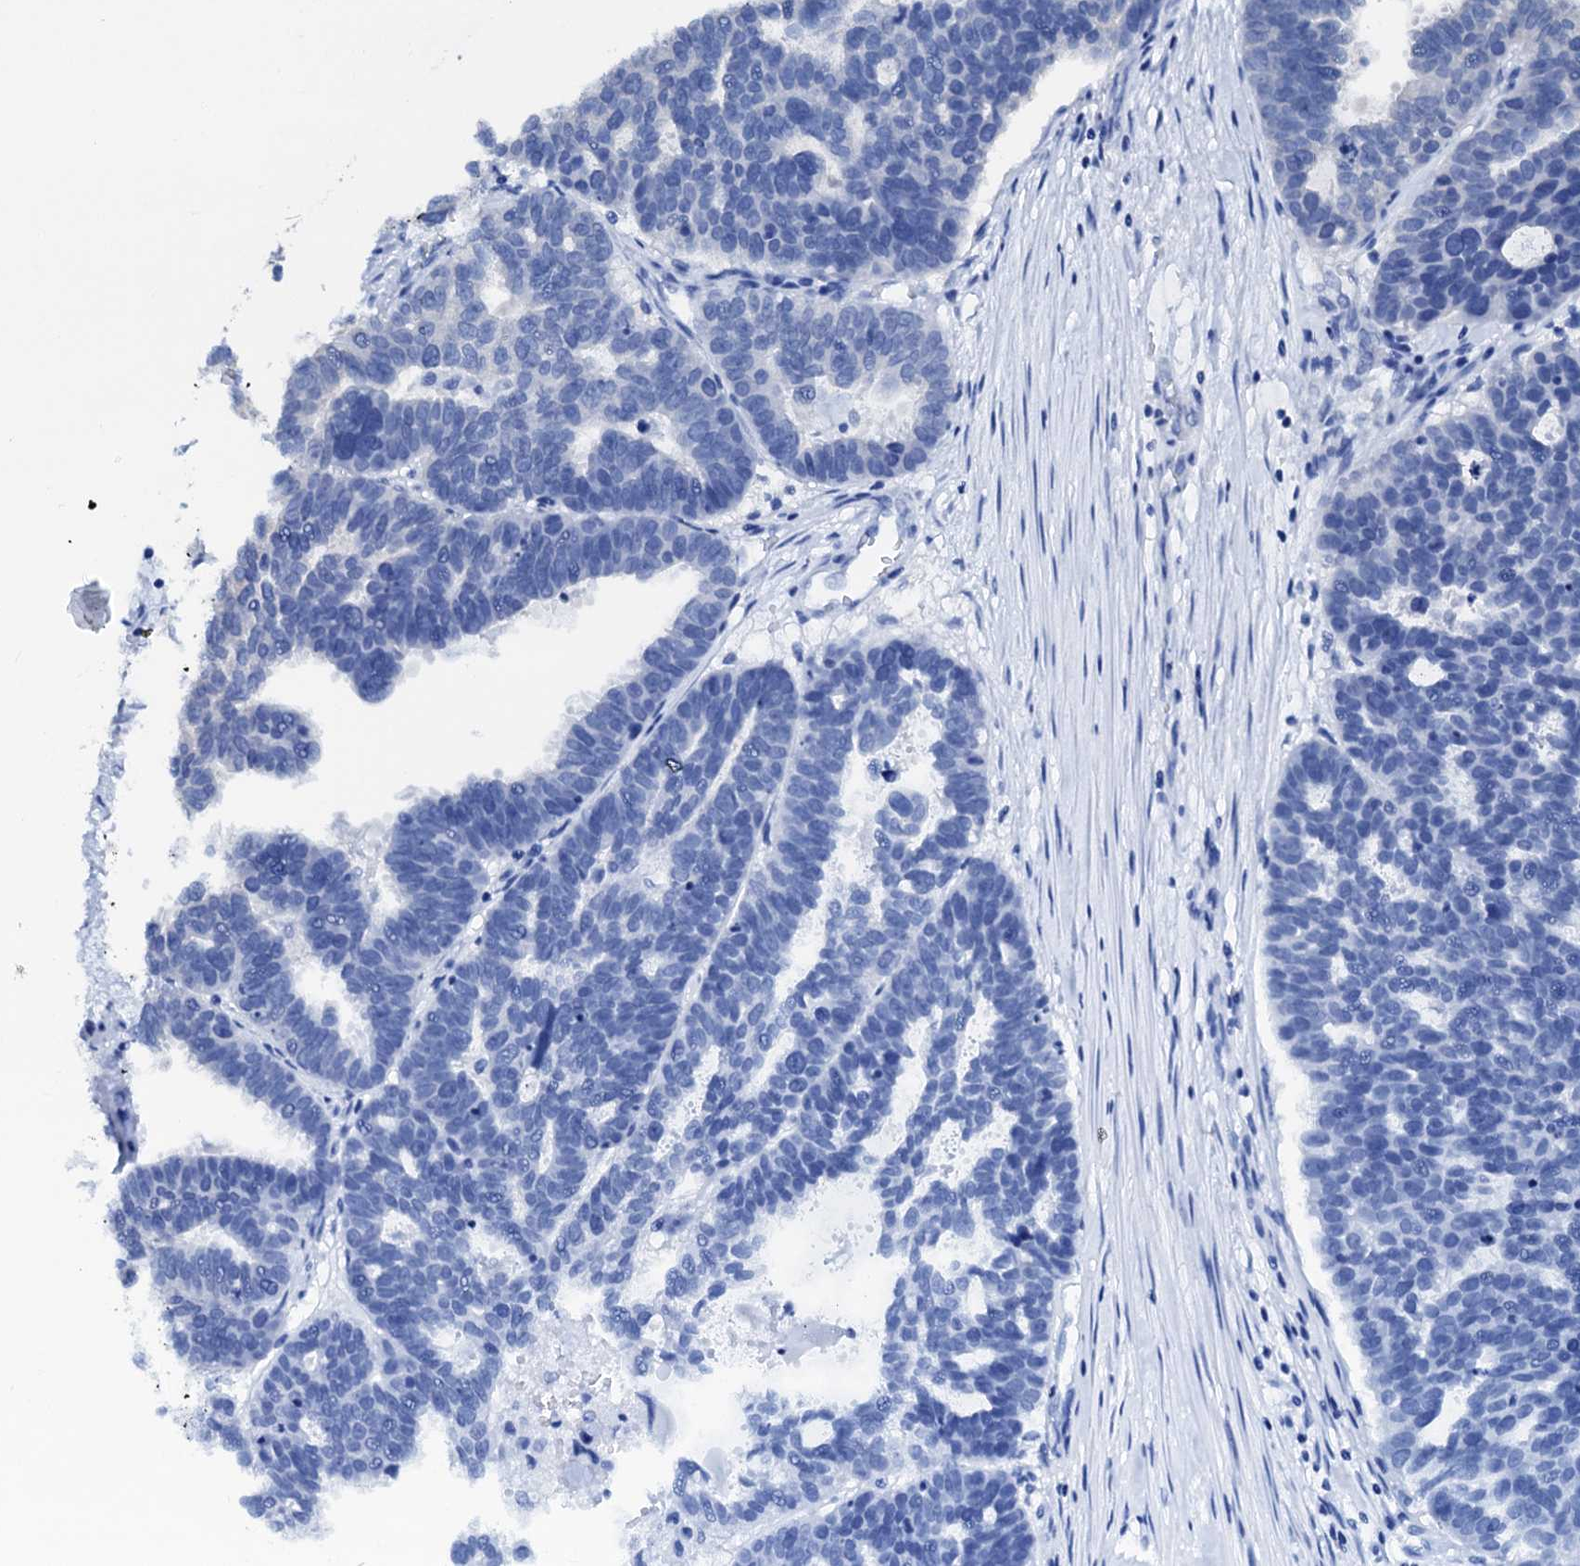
{"staining": {"intensity": "negative", "quantity": "none", "location": "none"}, "tissue": "ovarian cancer", "cell_type": "Tumor cells", "image_type": "cancer", "snomed": [{"axis": "morphology", "description": "Cystadenocarcinoma, serous, NOS"}, {"axis": "topography", "description": "Ovary"}], "caption": "This image is of serous cystadenocarcinoma (ovarian) stained with IHC to label a protein in brown with the nuclei are counter-stained blue. There is no staining in tumor cells.", "gene": "CSN2", "patient": {"sex": "female", "age": 59}}